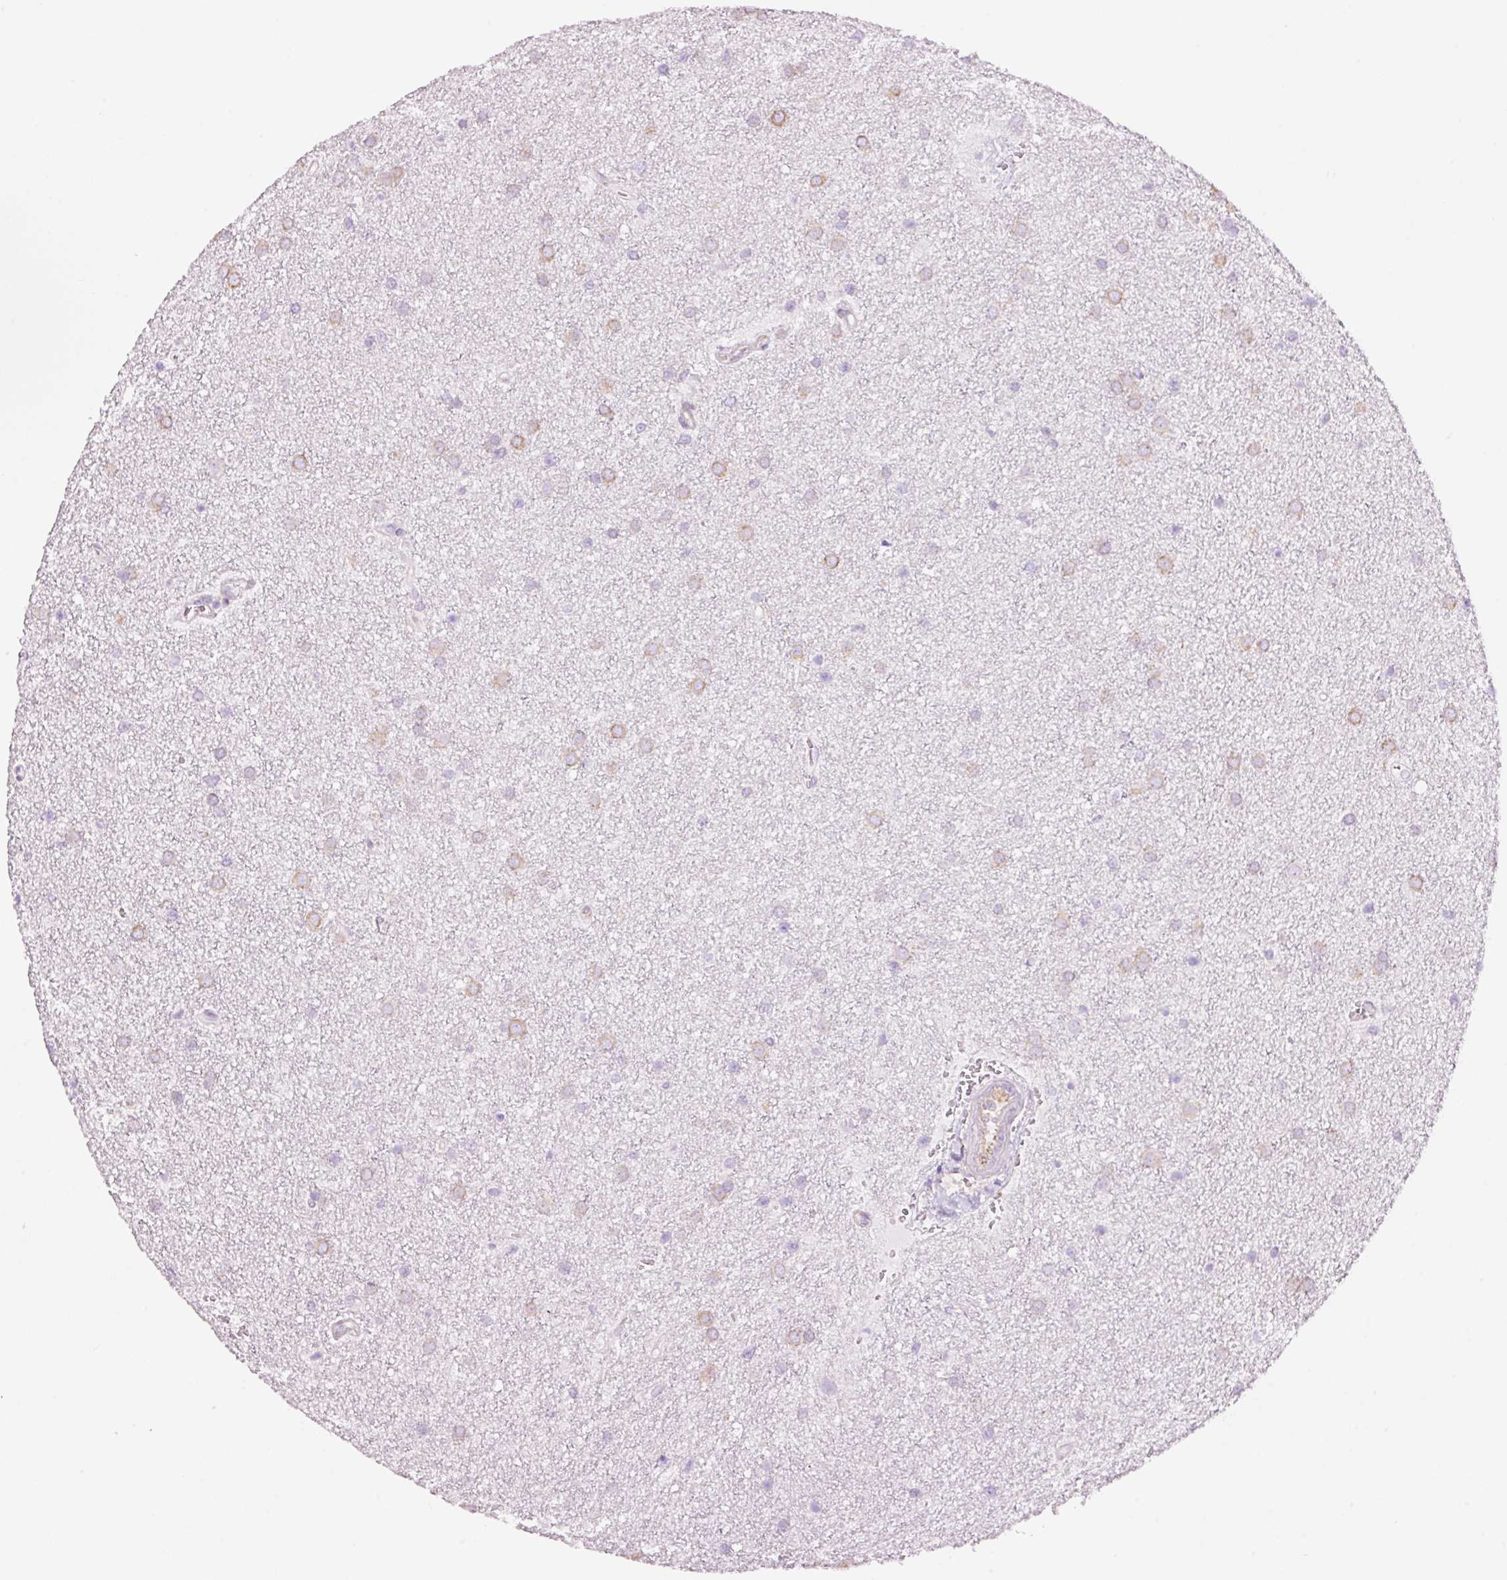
{"staining": {"intensity": "negative", "quantity": "none", "location": "none"}, "tissue": "glioma", "cell_type": "Tumor cells", "image_type": "cancer", "snomed": [{"axis": "morphology", "description": "Glioma, malignant, Low grade"}, {"axis": "topography", "description": "Cerebellum"}], "caption": "IHC of human malignant low-grade glioma demonstrates no positivity in tumor cells.", "gene": "GCG", "patient": {"sex": "female", "age": 5}}